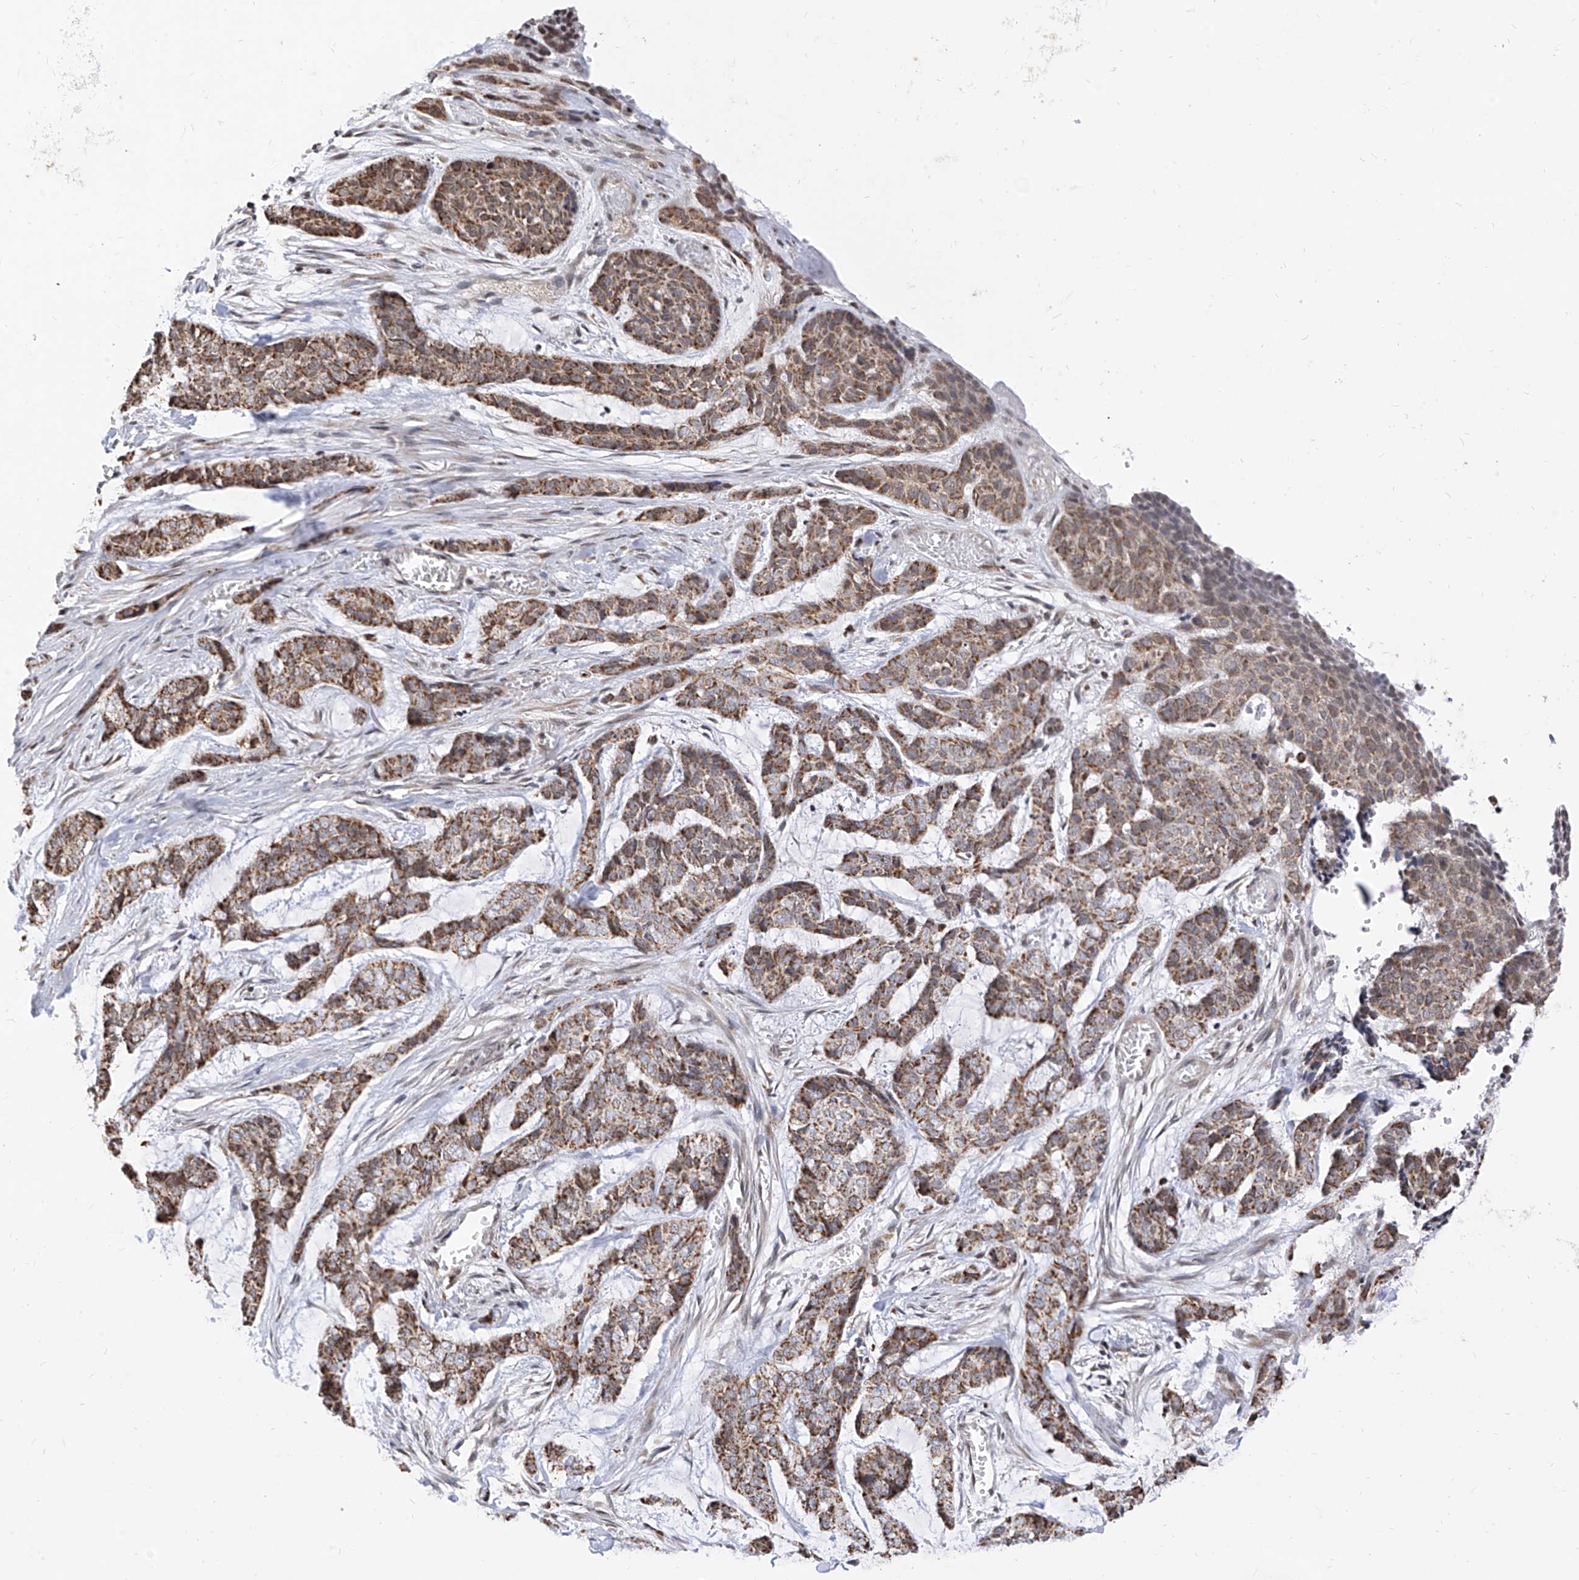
{"staining": {"intensity": "moderate", "quantity": ">75%", "location": "cytoplasmic/membranous"}, "tissue": "skin cancer", "cell_type": "Tumor cells", "image_type": "cancer", "snomed": [{"axis": "morphology", "description": "Basal cell carcinoma"}, {"axis": "topography", "description": "Skin"}], "caption": "A high-resolution image shows immunohistochemistry (IHC) staining of skin basal cell carcinoma, which exhibits moderate cytoplasmic/membranous expression in approximately >75% of tumor cells.", "gene": "TTLL8", "patient": {"sex": "female", "age": 64}}